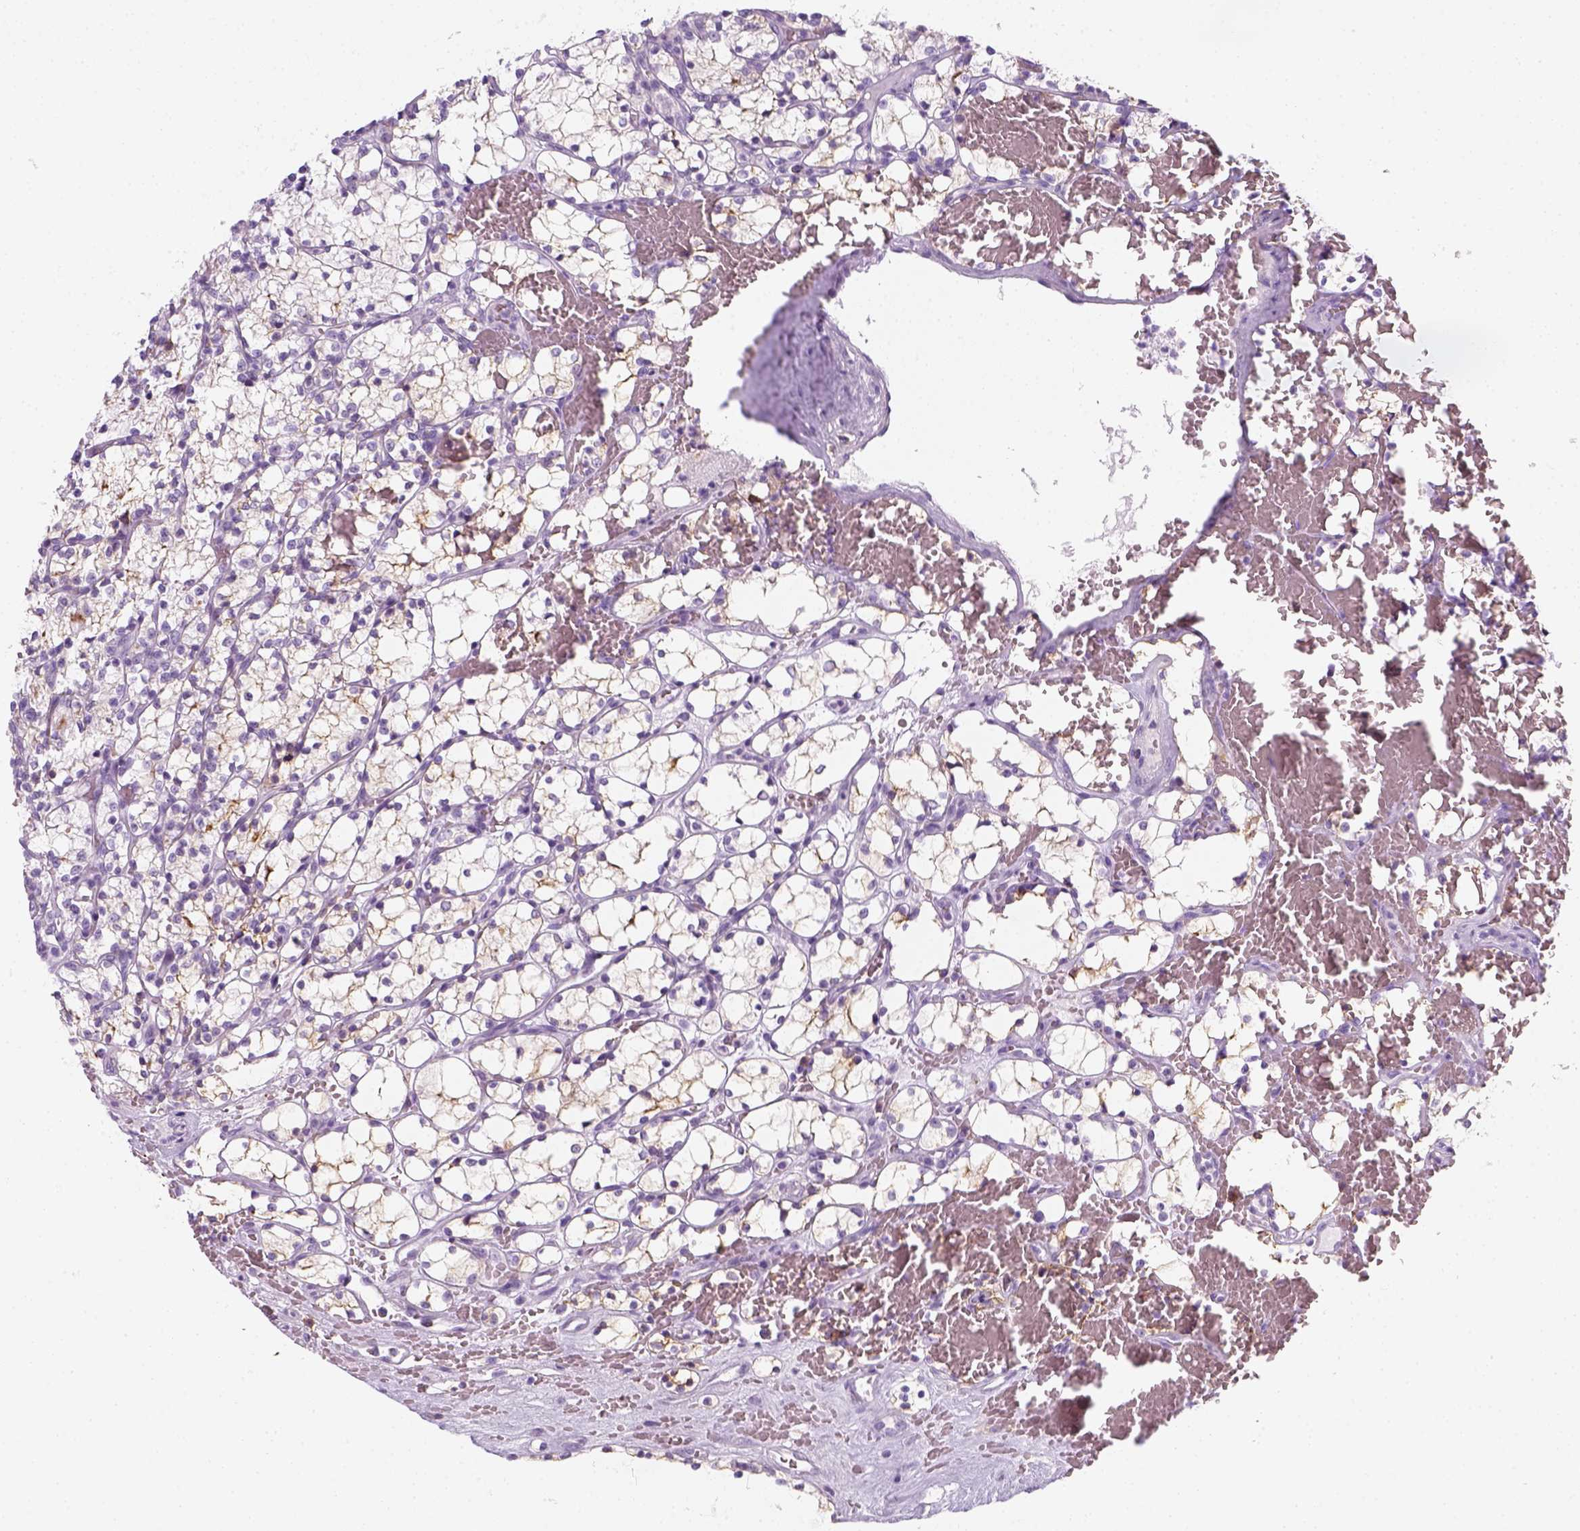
{"staining": {"intensity": "negative", "quantity": "none", "location": "none"}, "tissue": "renal cancer", "cell_type": "Tumor cells", "image_type": "cancer", "snomed": [{"axis": "morphology", "description": "Adenocarcinoma, NOS"}, {"axis": "topography", "description": "Kidney"}], "caption": "IHC photomicrograph of renal adenocarcinoma stained for a protein (brown), which shows no staining in tumor cells. (Stains: DAB (3,3'-diaminobenzidine) immunohistochemistry (IHC) with hematoxylin counter stain, Microscopy: brightfield microscopy at high magnification).", "gene": "AQP3", "patient": {"sex": "female", "age": 69}}